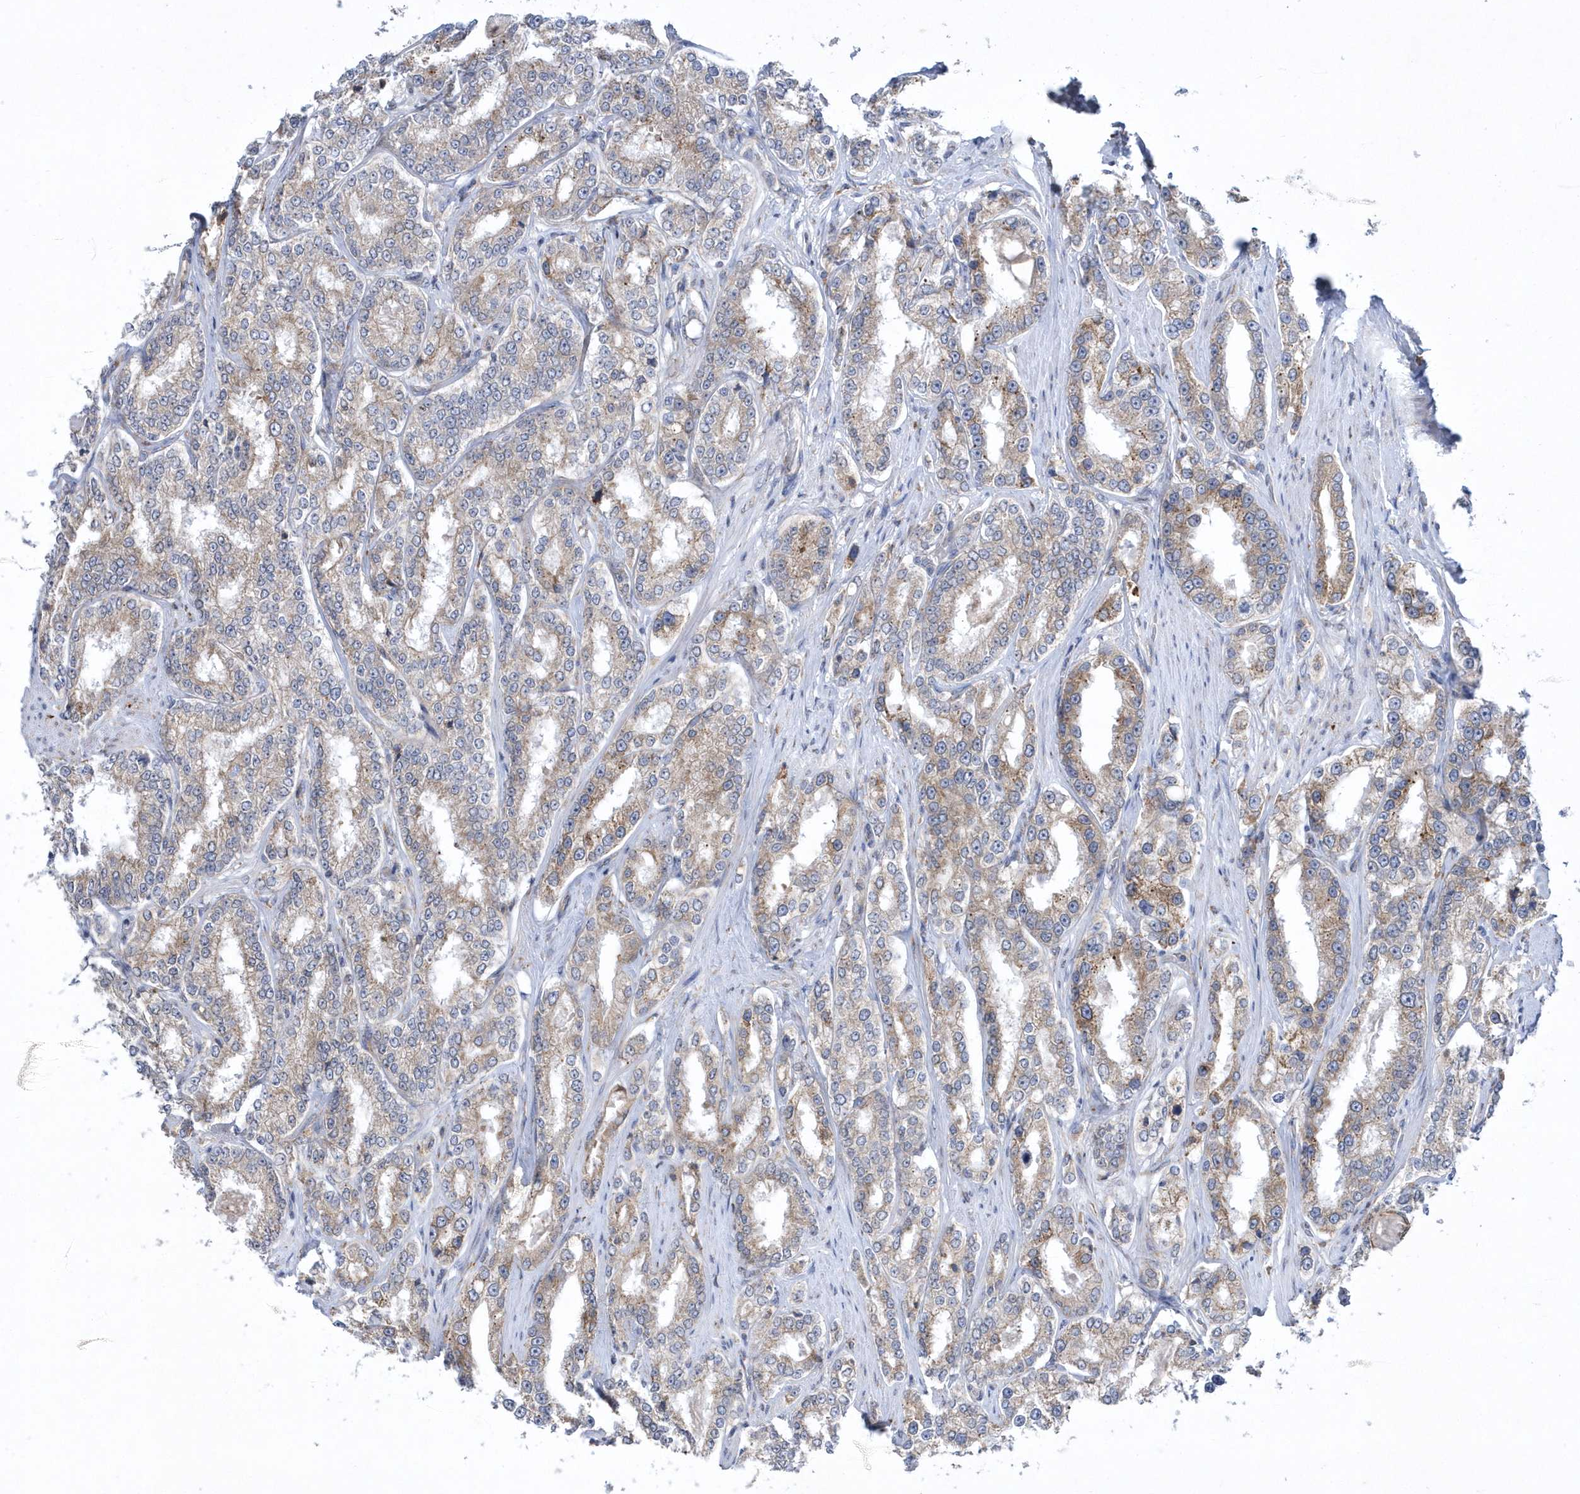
{"staining": {"intensity": "weak", "quantity": ">75%", "location": "cytoplasmic/membranous"}, "tissue": "prostate cancer", "cell_type": "Tumor cells", "image_type": "cancer", "snomed": [{"axis": "morphology", "description": "Normal tissue, NOS"}, {"axis": "morphology", "description": "Adenocarcinoma, High grade"}, {"axis": "topography", "description": "Prostate"}], "caption": "The immunohistochemical stain labels weak cytoplasmic/membranous positivity in tumor cells of prostate cancer tissue. (Brightfield microscopy of DAB IHC at high magnification).", "gene": "MED31", "patient": {"sex": "male", "age": 83}}